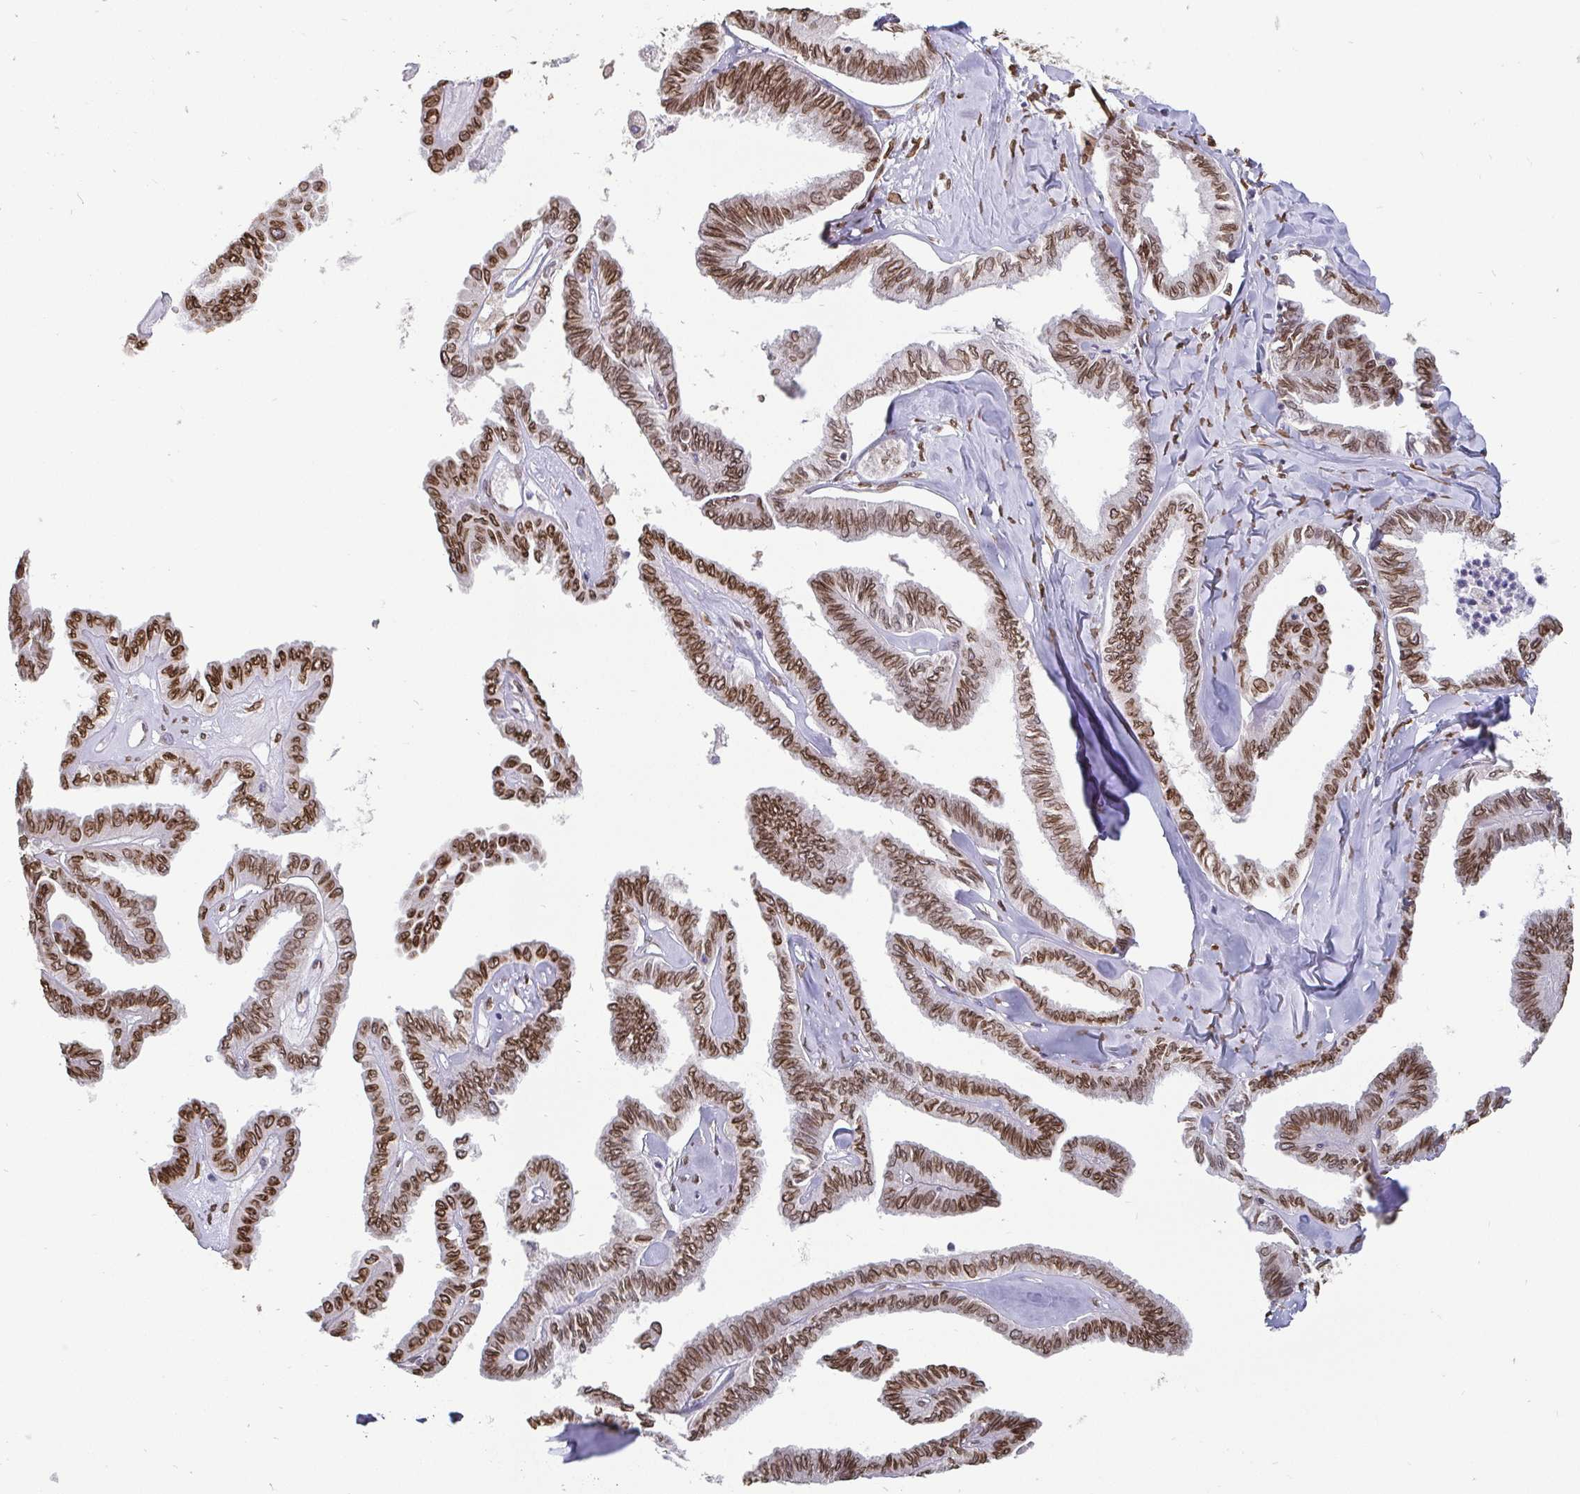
{"staining": {"intensity": "moderate", "quantity": ">75%", "location": "cytoplasmic/membranous,nuclear"}, "tissue": "ovarian cancer", "cell_type": "Tumor cells", "image_type": "cancer", "snomed": [{"axis": "morphology", "description": "Carcinoma, endometroid"}, {"axis": "topography", "description": "Ovary"}], "caption": "Immunohistochemical staining of human ovarian cancer (endometroid carcinoma) exhibits moderate cytoplasmic/membranous and nuclear protein staining in approximately >75% of tumor cells. The staining was performed using DAB, with brown indicating positive protein expression. Nuclei are stained blue with hematoxylin.", "gene": "EMD", "patient": {"sex": "female", "age": 70}}